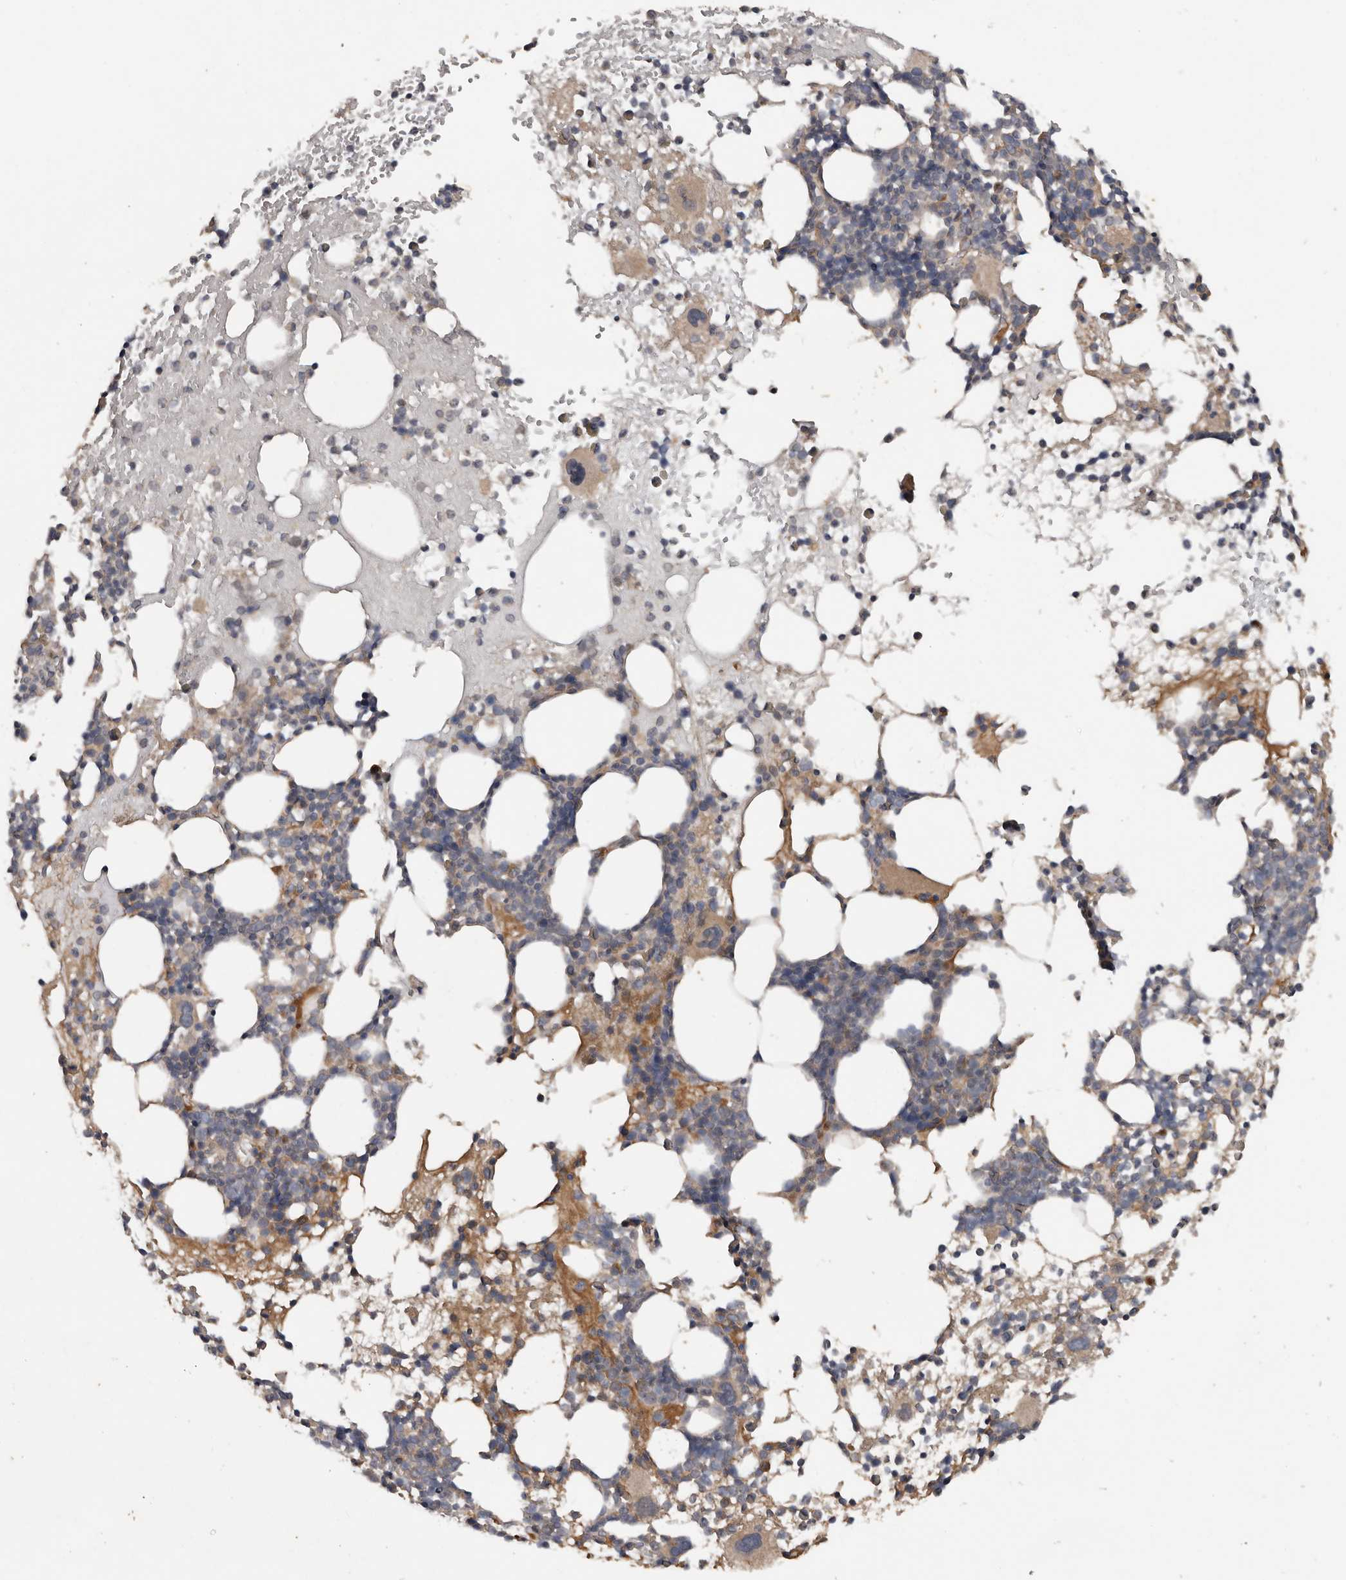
{"staining": {"intensity": "weak", "quantity": "<25%", "location": "cytoplasmic/membranous"}, "tissue": "bone marrow", "cell_type": "Hematopoietic cells", "image_type": "normal", "snomed": [{"axis": "morphology", "description": "Normal tissue, NOS"}, {"axis": "topography", "description": "Bone marrow"}], "caption": "An immunohistochemistry image of normal bone marrow is shown. There is no staining in hematopoietic cells of bone marrow. (DAB immunohistochemistry, high magnification).", "gene": "DNAJB4", "patient": {"sex": "female", "age": 57}}